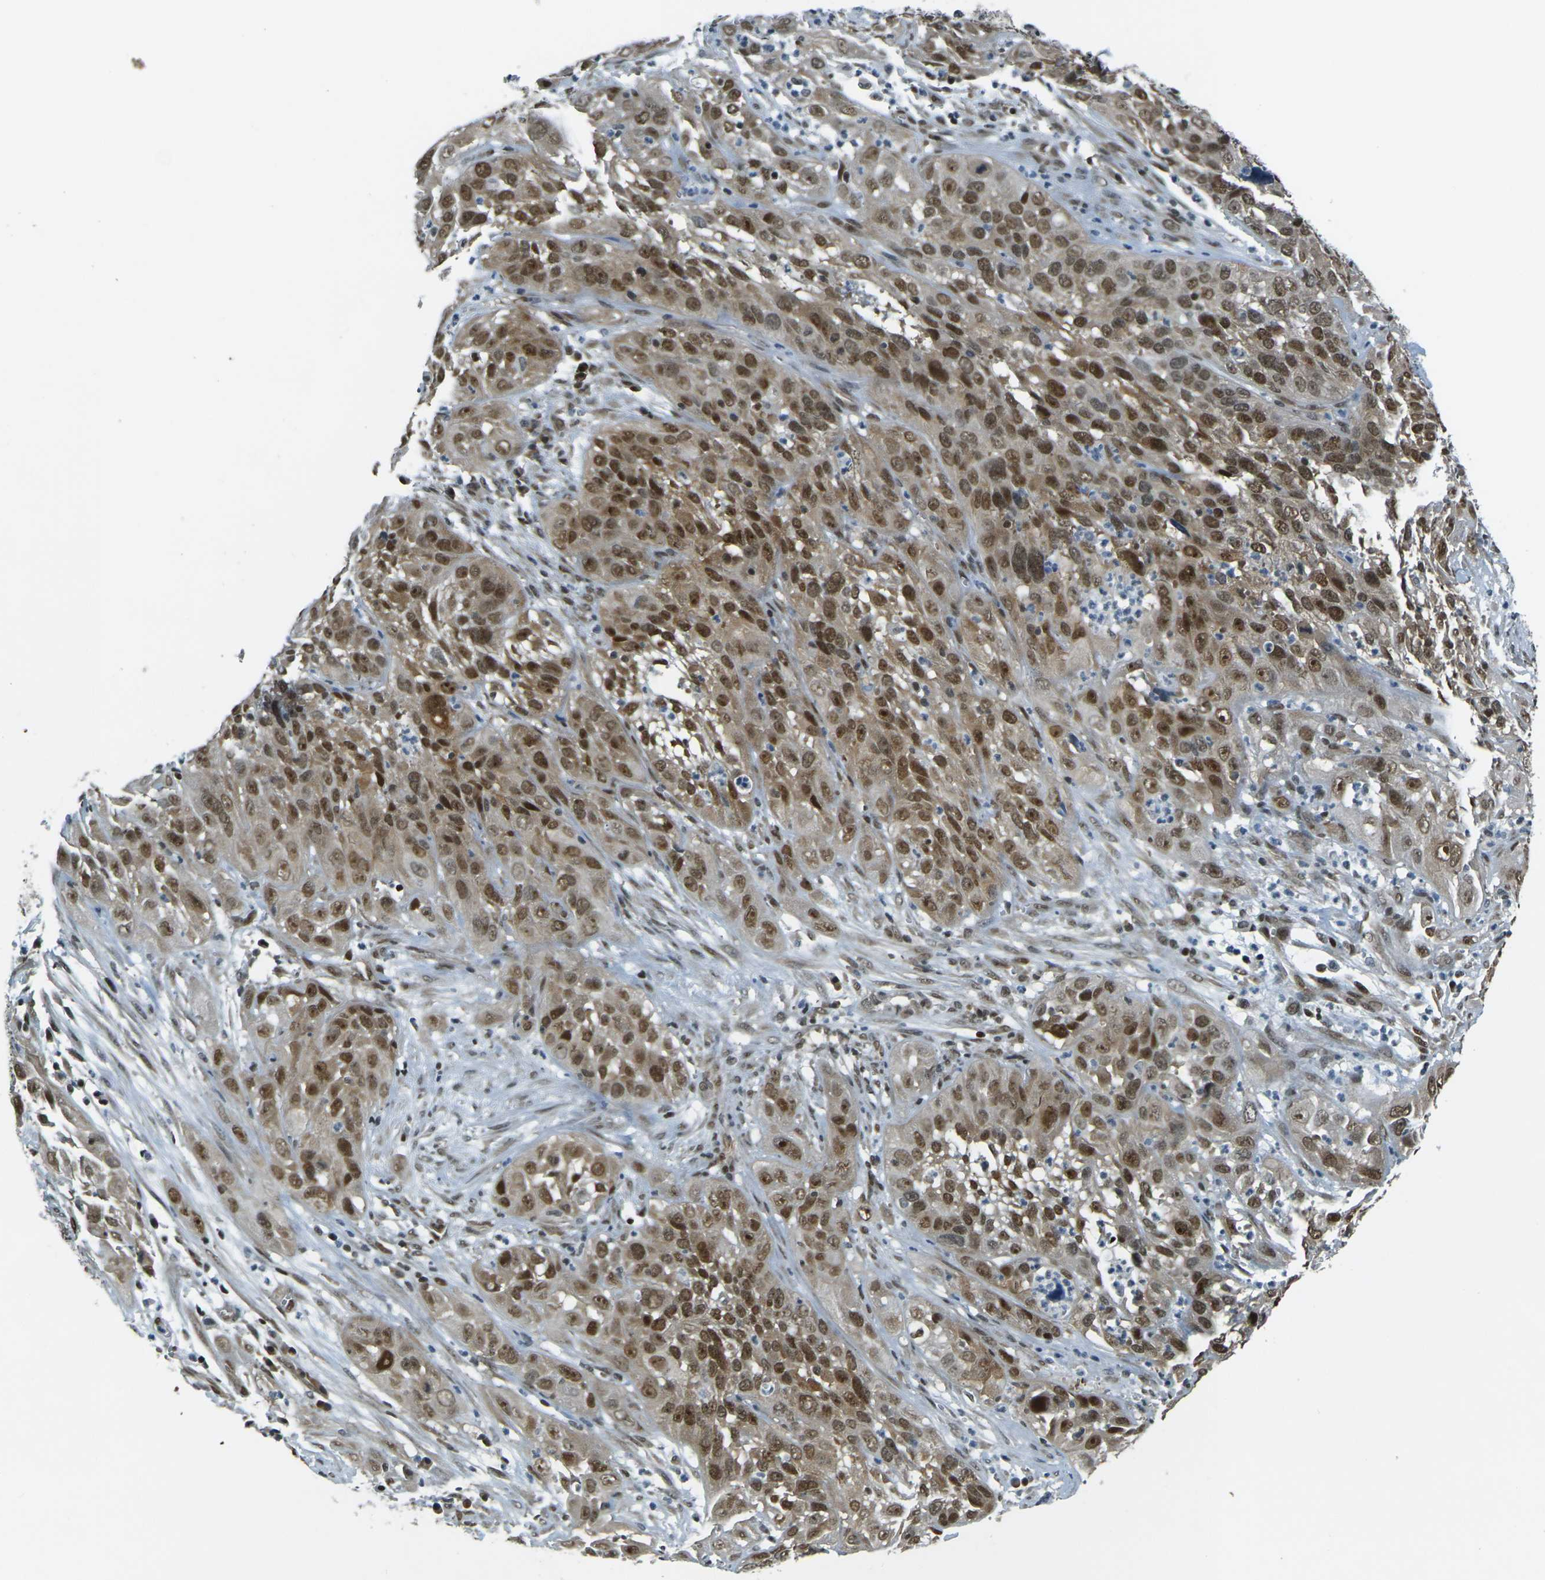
{"staining": {"intensity": "moderate", "quantity": ">75%", "location": "cytoplasmic/membranous,nuclear"}, "tissue": "cervical cancer", "cell_type": "Tumor cells", "image_type": "cancer", "snomed": [{"axis": "morphology", "description": "Squamous cell carcinoma, NOS"}, {"axis": "topography", "description": "Cervix"}], "caption": "Brown immunohistochemical staining in squamous cell carcinoma (cervical) reveals moderate cytoplasmic/membranous and nuclear expression in approximately >75% of tumor cells.", "gene": "NHEJ1", "patient": {"sex": "female", "age": 32}}